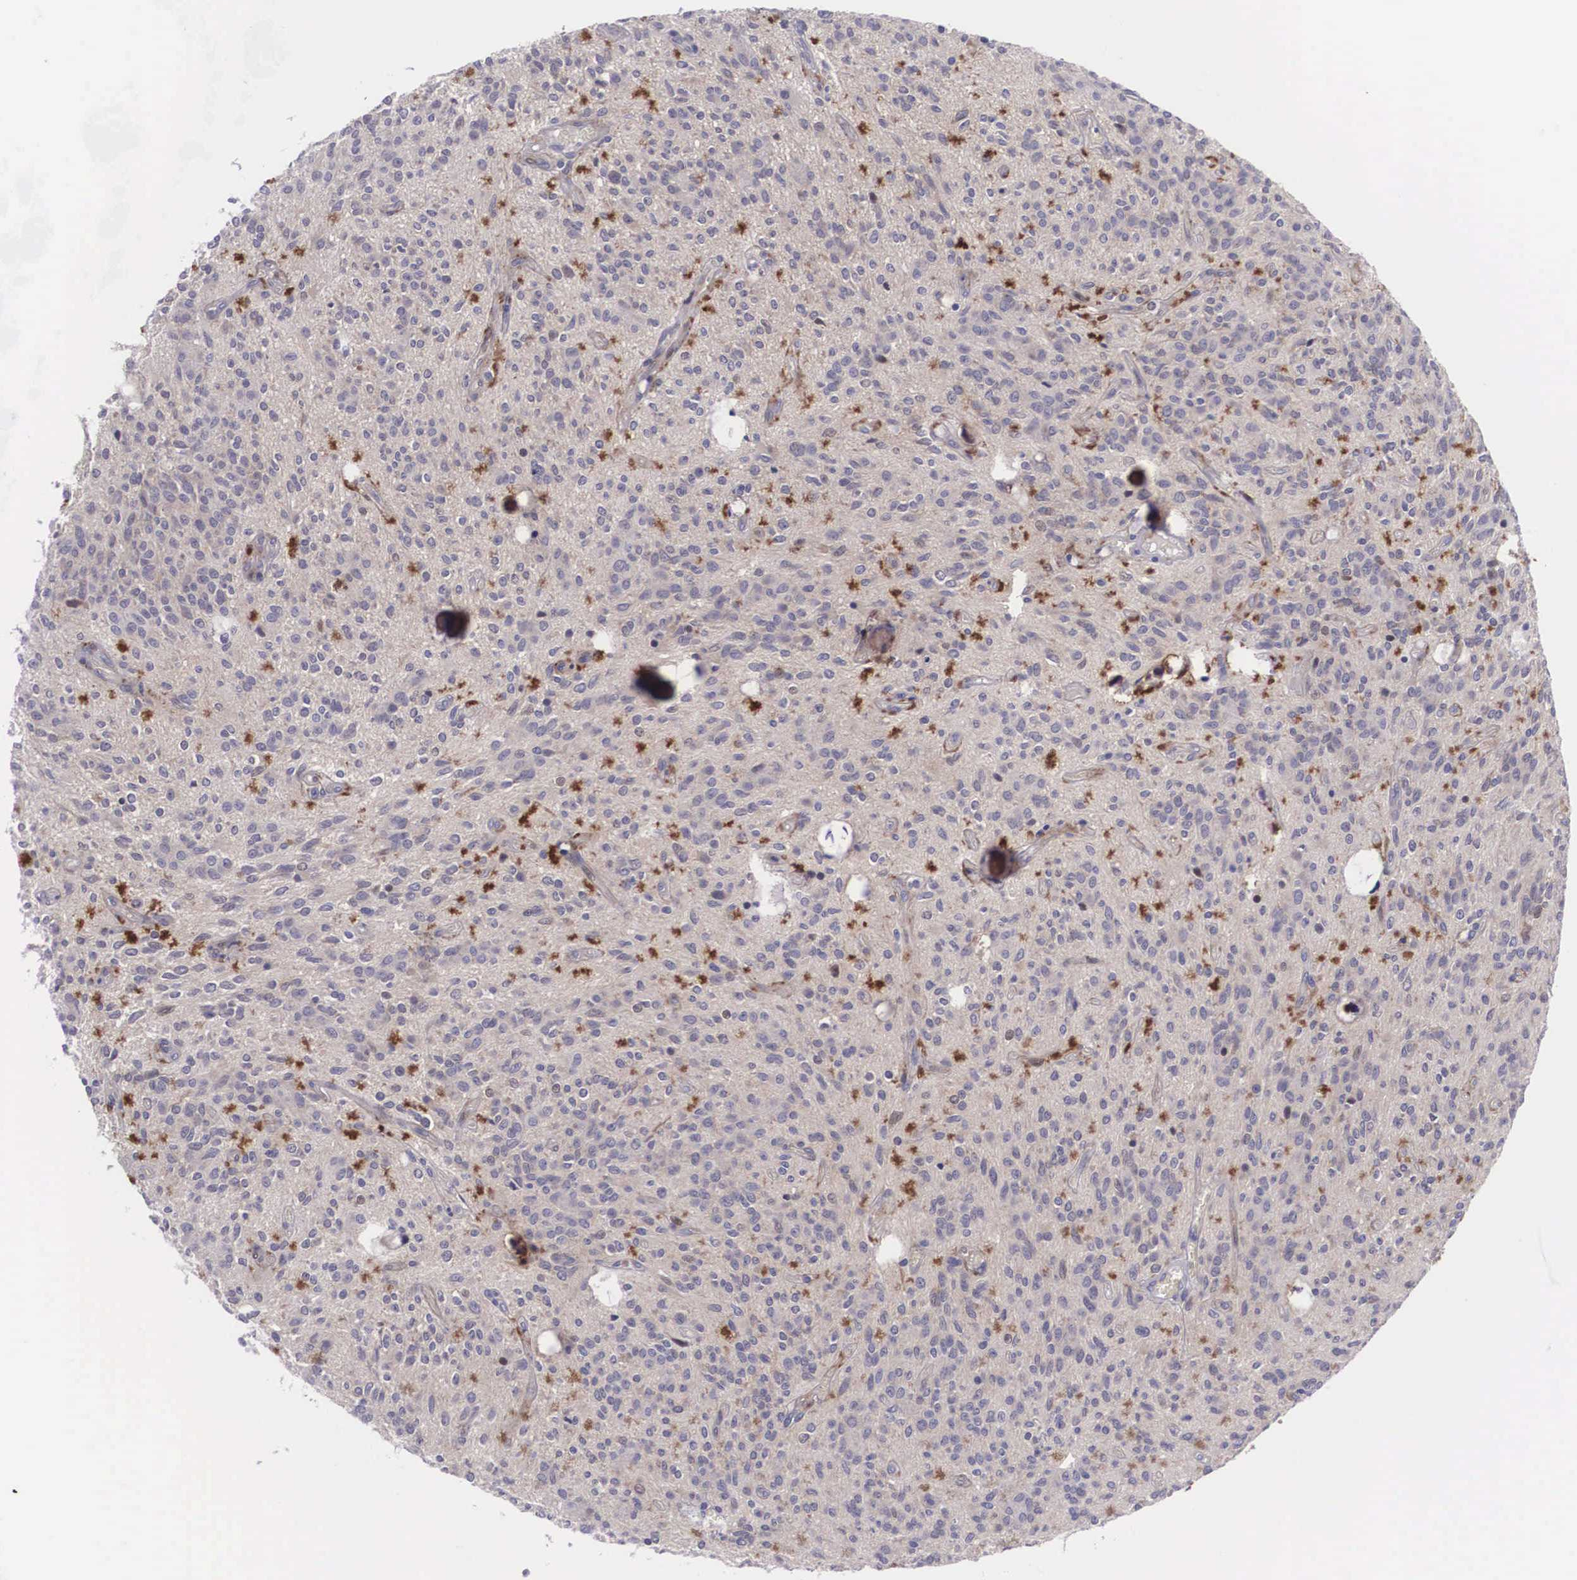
{"staining": {"intensity": "strong", "quantity": "<25%", "location": "cytoplasmic/membranous,nuclear"}, "tissue": "glioma", "cell_type": "Tumor cells", "image_type": "cancer", "snomed": [{"axis": "morphology", "description": "Glioma, malignant, Low grade"}, {"axis": "topography", "description": "Brain"}], "caption": "About <25% of tumor cells in human glioma demonstrate strong cytoplasmic/membranous and nuclear protein staining as visualized by brown immunohistochemical staining.", "gene": "EMID1", "patient": {"sex": "female", "age": 15}}